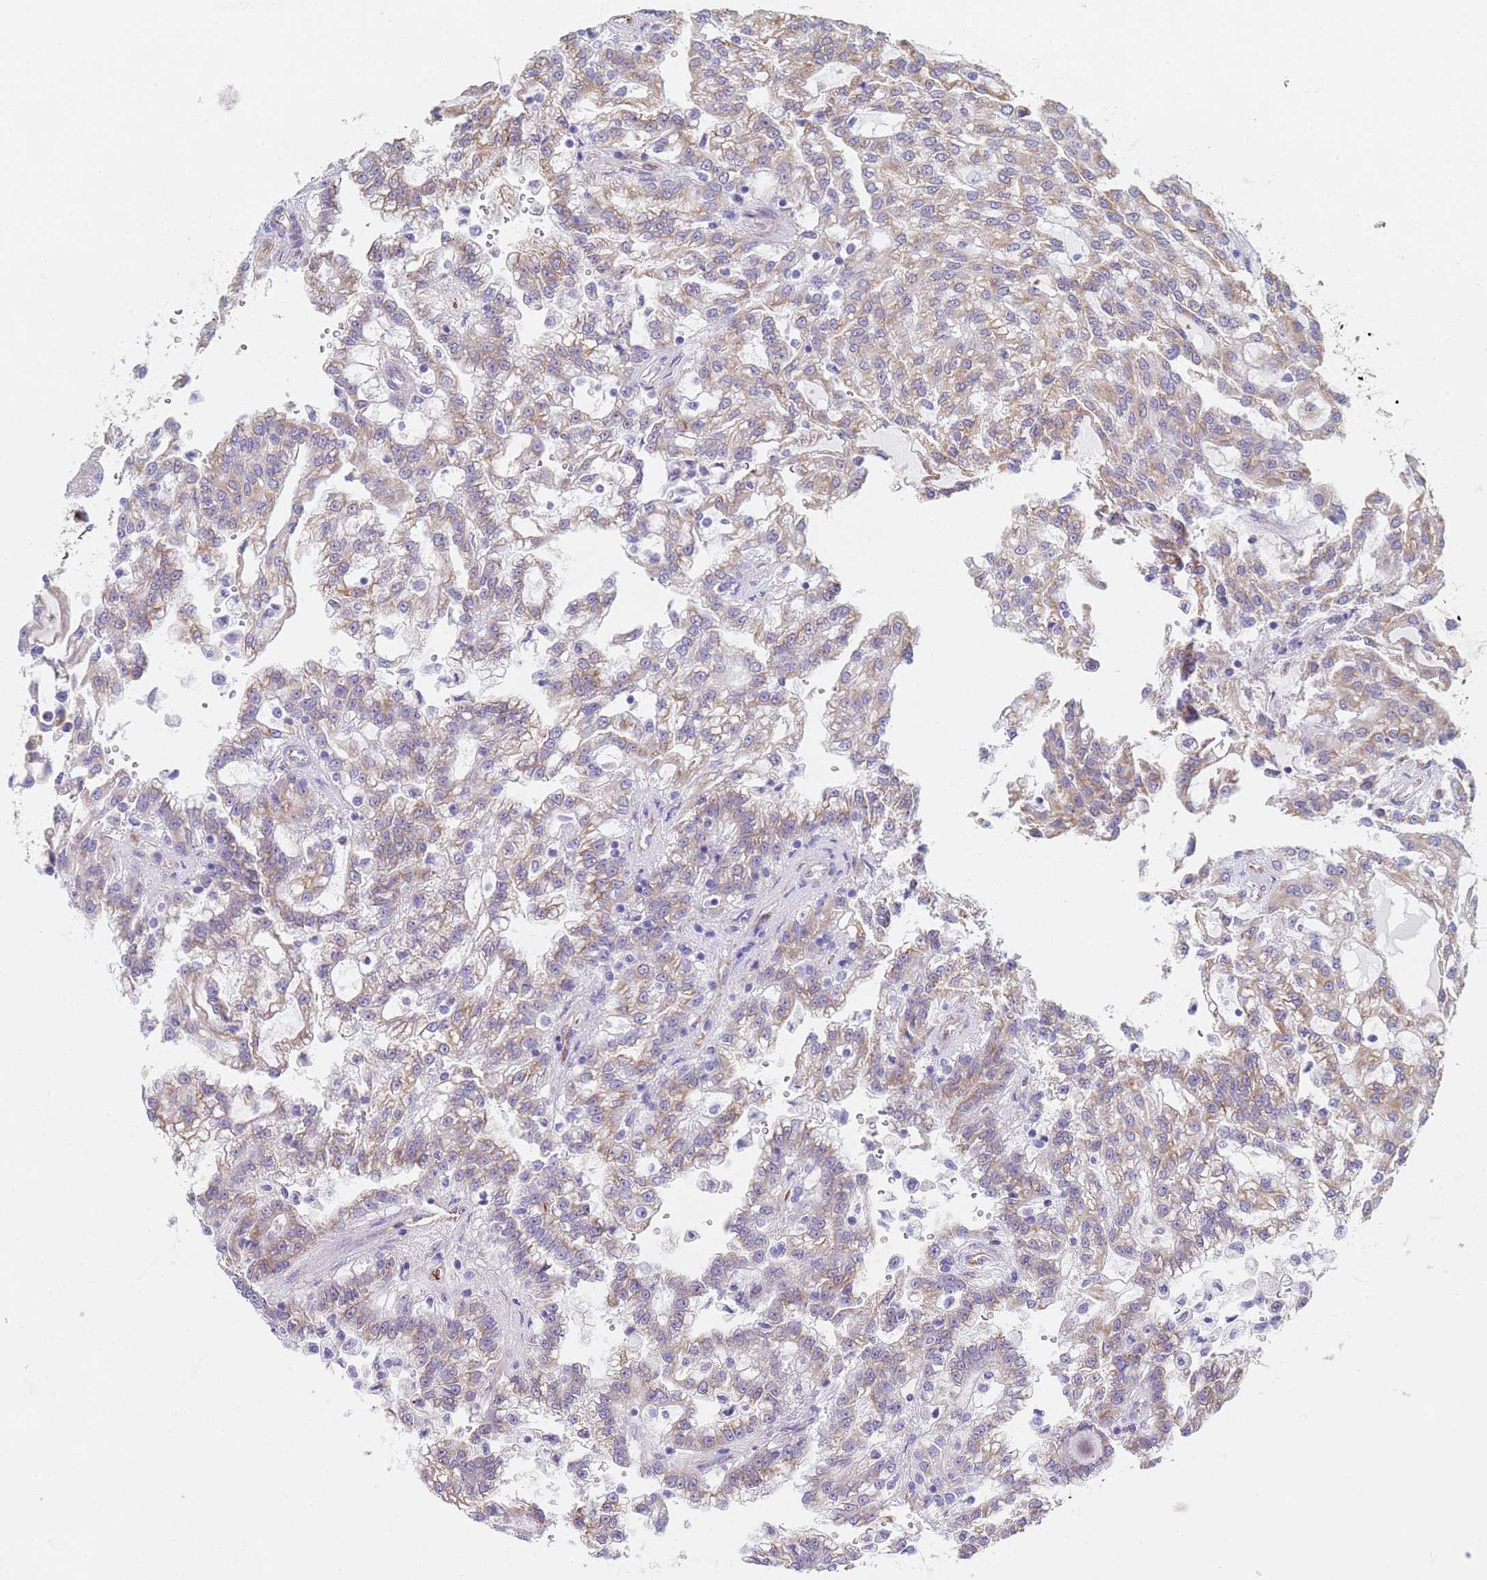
{"staining": {"intensity": "weak", "quantity": "25%-75%", "location": "cytoplasmic/membranous"}, "tissue": "renal cancer", "cell_type": "Tumor cells", "image_type": "cancer", "snomed": [{"axis": "morphology", "description": "Adenocarcinoma, NOS"}, {"axis": "topography", "description": "Kidney"}], "caption": "Human adenocarcinoma (renal) stained for a protein (brown) exhibits weak cytoplasmic/membranous positive staining in about 25%-75% of tumor cells.", "gene": "GDAP2", "patient": {"sex": "male", "age": 63}}